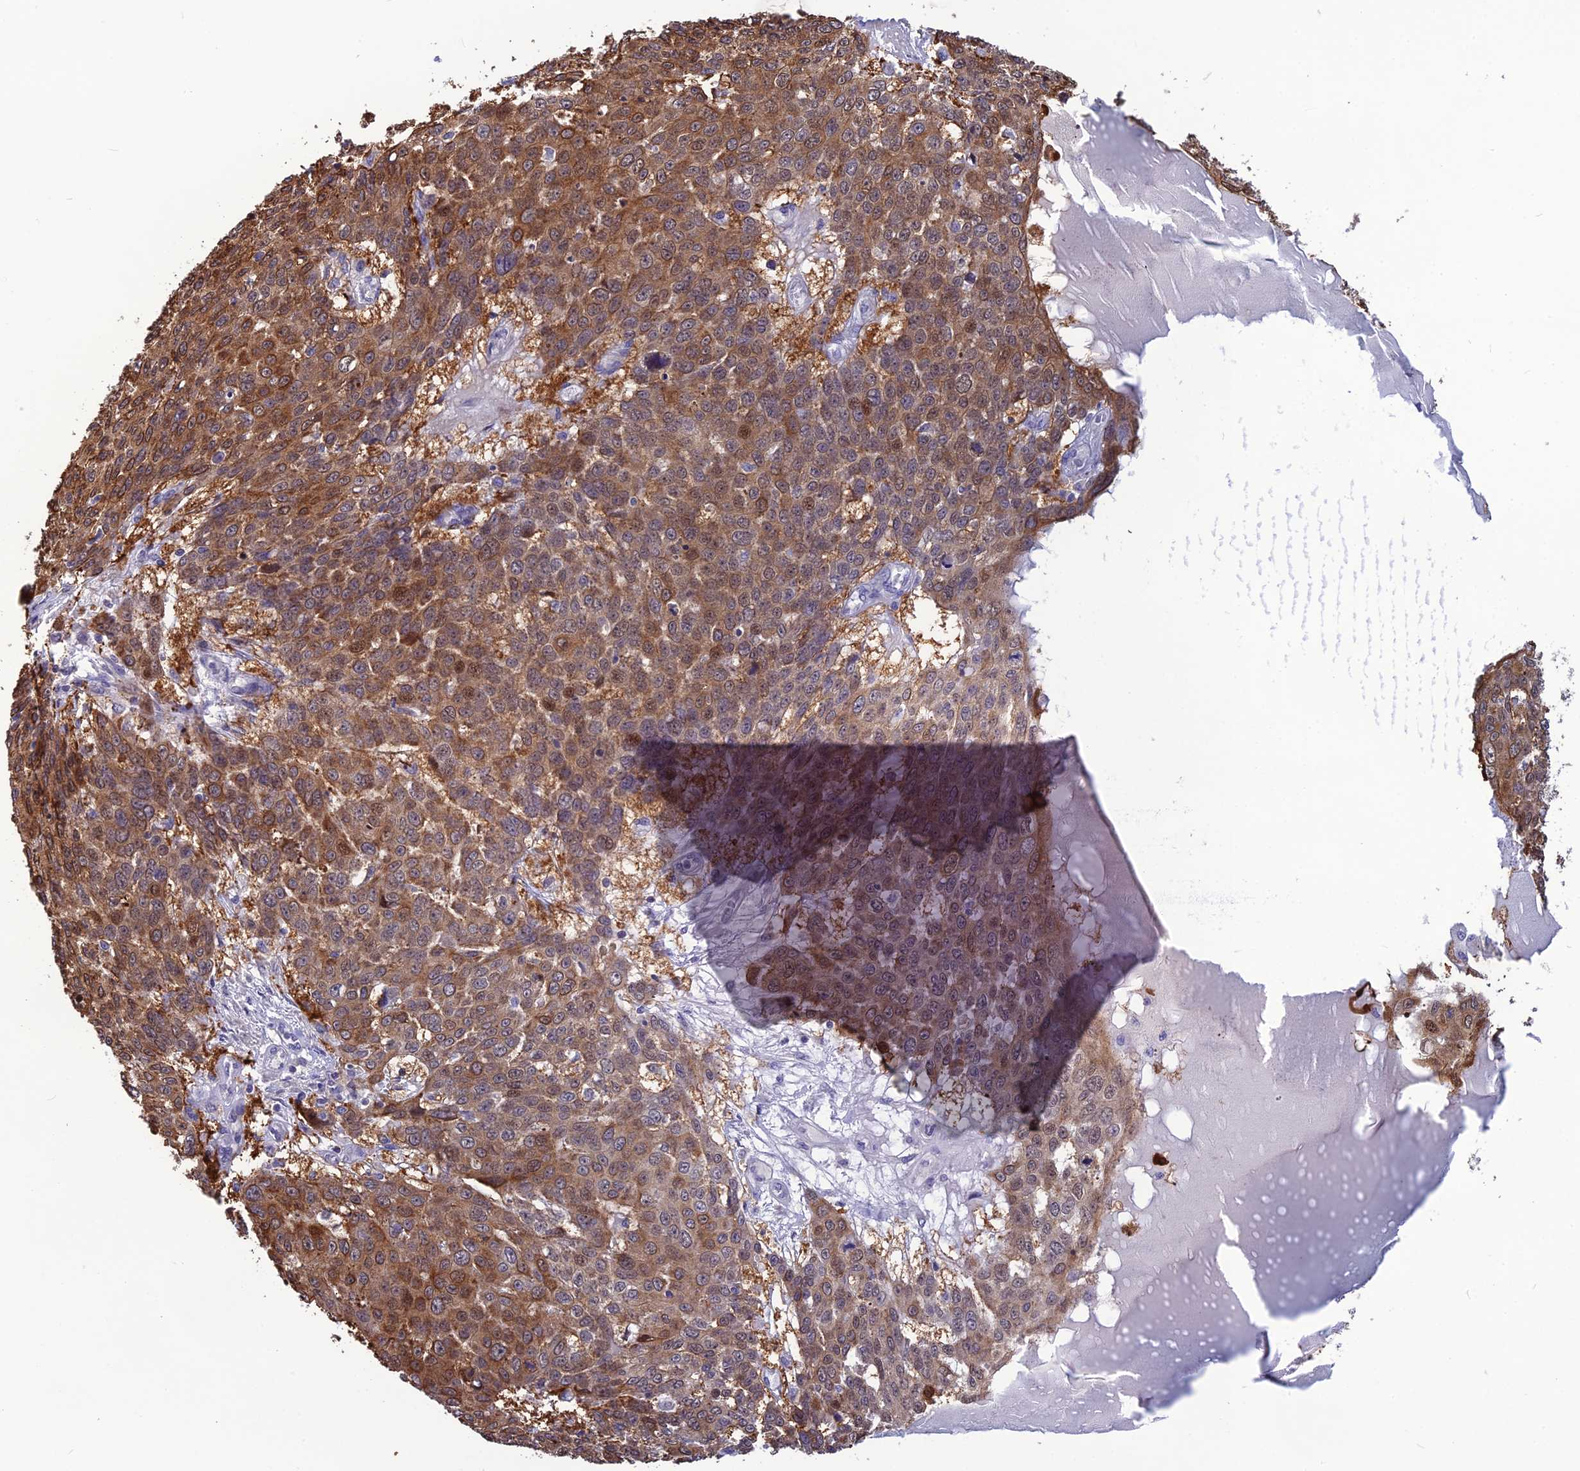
{"staining": {"intensity": "moderate", "quantity": ">75%", "location": "cytoplasmic/membranous,nuclear"}, "tissue": "skin cancer", "cell_type": "Tumor cells", "image_type": "cancer", "snomed": [{"axis": "morphology", "description": "Squamous cell carcinoma, NOS"}, {"axis": "topography", "description": "Skin"}], "caption": "Immunohistochemical staining of human skin cancer shows moderate cytoplasmic/membranous and nuclear protein positivity in about >75% of tumor cells. Using DAB (3,3'-diaminobenzidine) (brown) and hematoxylin (blue) stains, captured at high magnification using brightfield microscopy.", "gene": "TMEM134", "patient": {"sex": "male", "age": 71}}